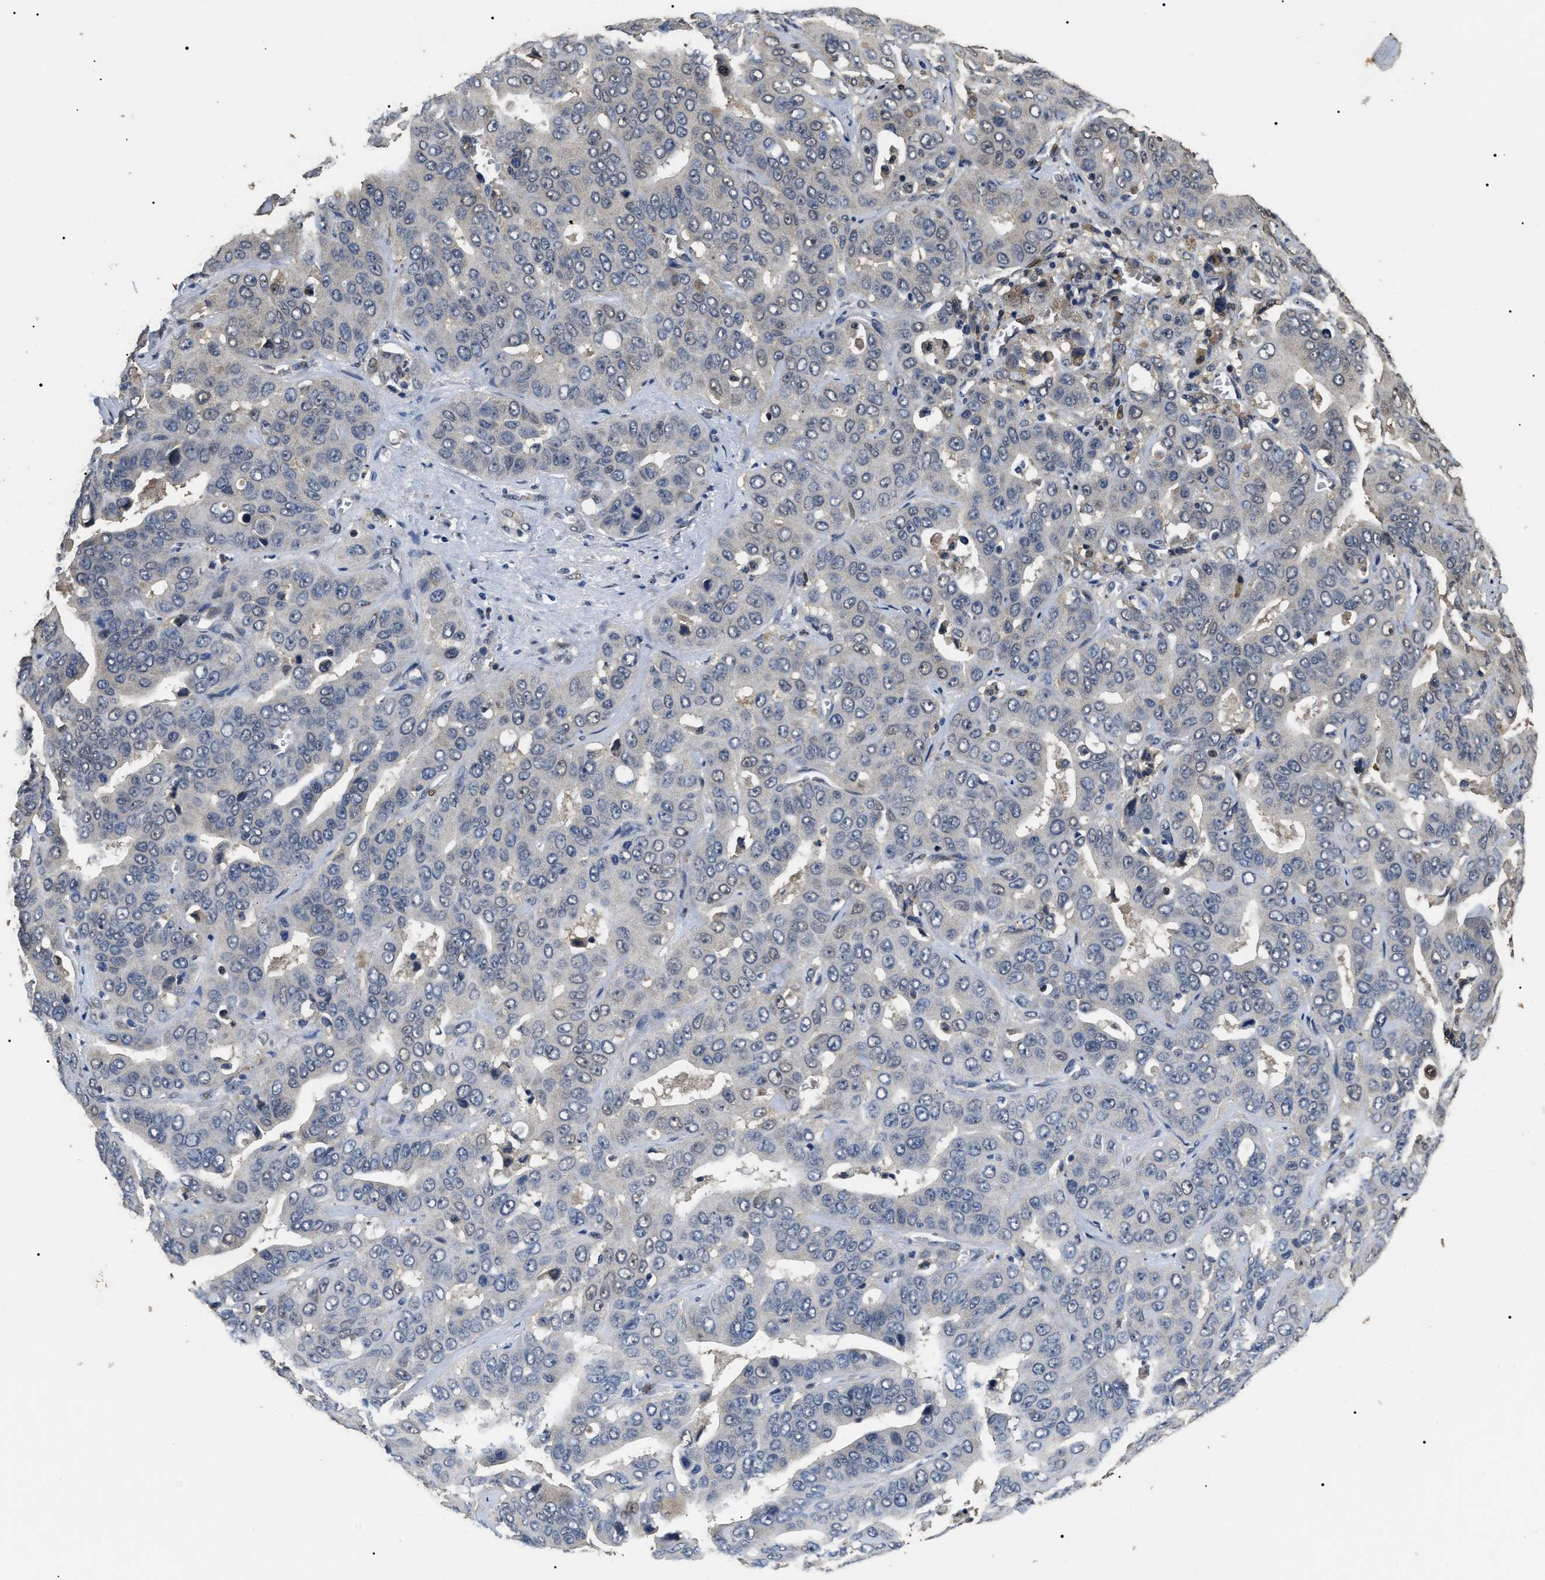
{"staining": {"intensity": "negative", "quantity": "none", "location": "none"}, "tissue": "liver cancer", "cell_type": "Tumor cells", "image_type": "cancer", "snomed": [{"axis": "morphology", "description": "Cholangiocarcinoma"}, {"axis": "topography", "description": "Liver"}], "caption": "An image of human liver cancer (cholangiocarcinoma) is negative for staining in tumor cells.", "gene": "PSMD8", "patient": {"sex": "female", "age": 52}}